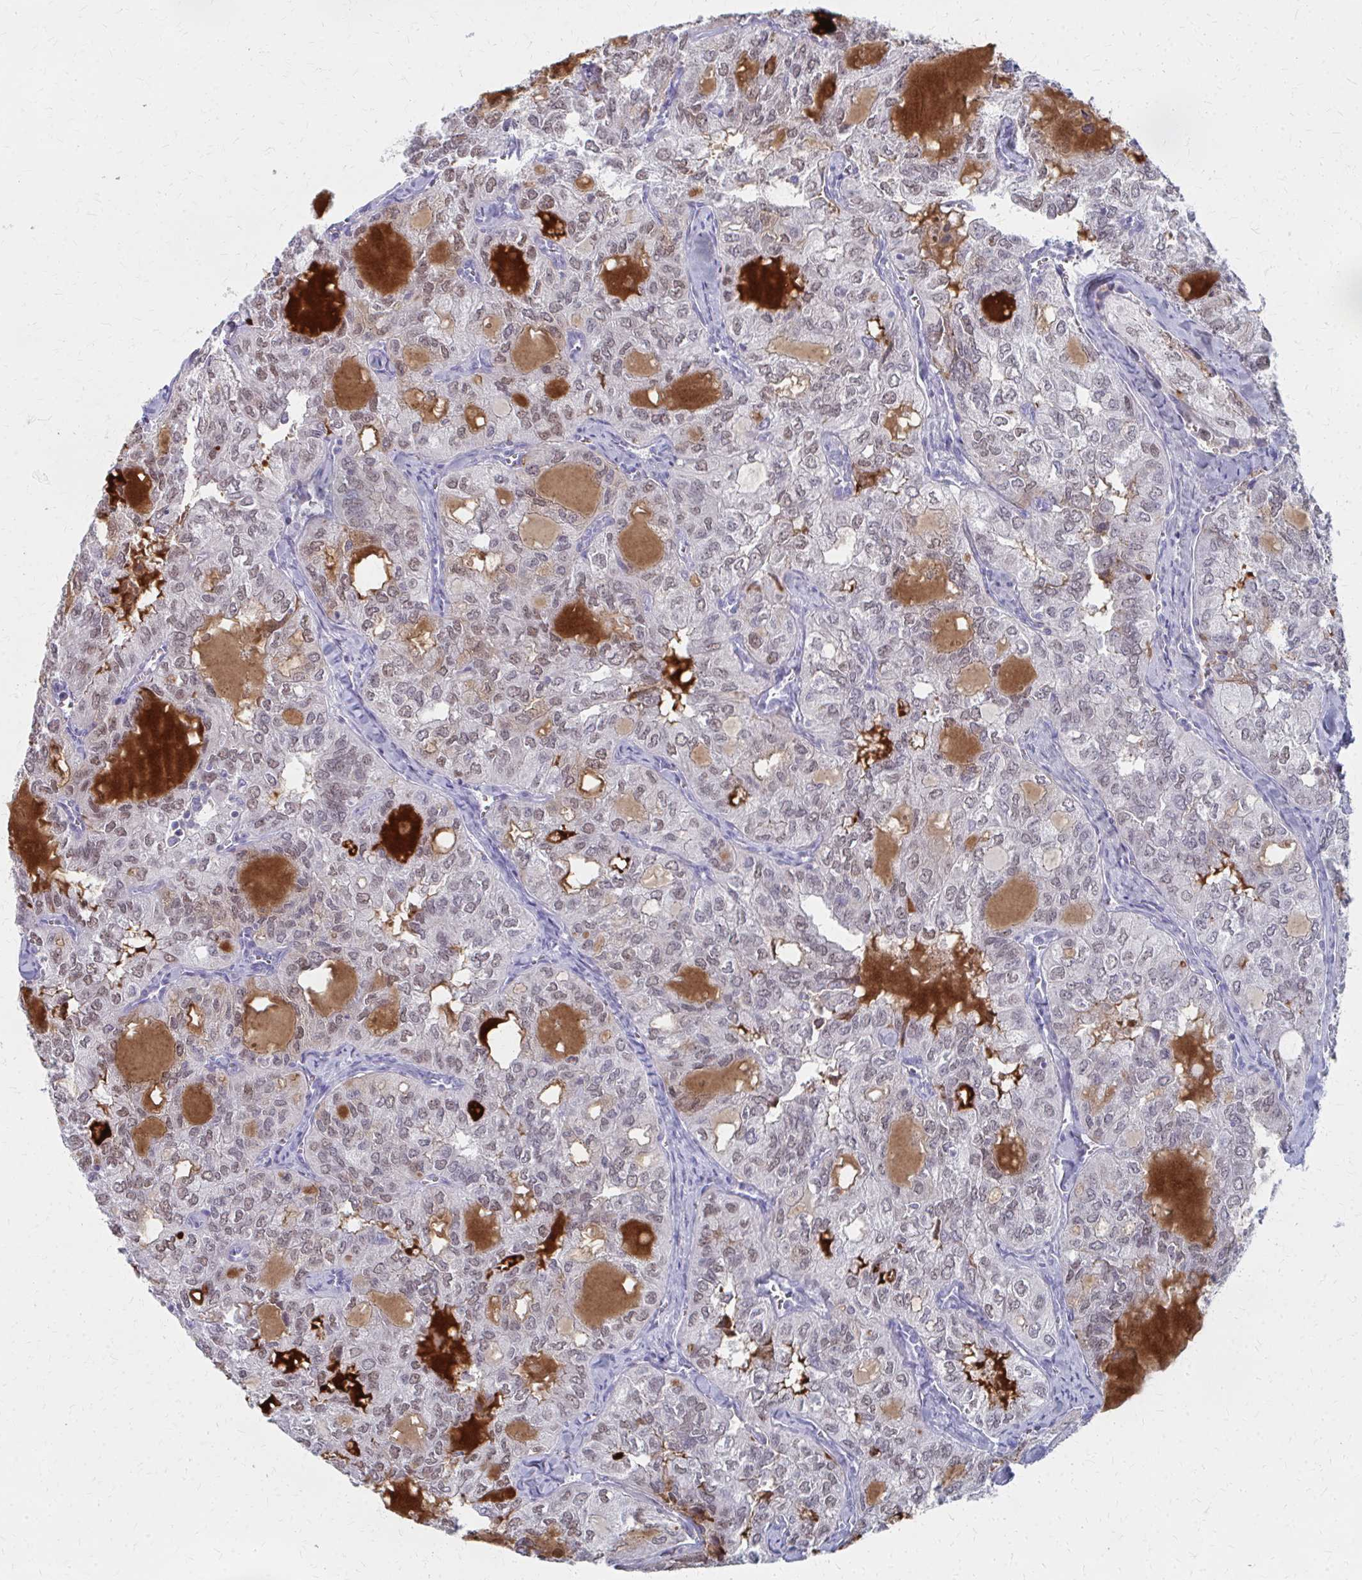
{"staining": {"intensity": "weak", "quantity": "25%-75%", "location": "nuclear"}, "tissue": "thyroid cancer", "cell_type": "Tumor cells", "image_type": "cancer", "snomed": [{"axis": "morphology", "description": "Follicular adenoma carcinoma, NOS"}, {"axis": "topography", "description": "Thyroid gland"}], "caption": "Tumor cells display weak nuclear expression in approximately 25%-75% of cells in thyroid cancer (follicular adenoma carcinoma).", "gene": "MS4A2", "patient": {"sex": "male", "age": 75}}